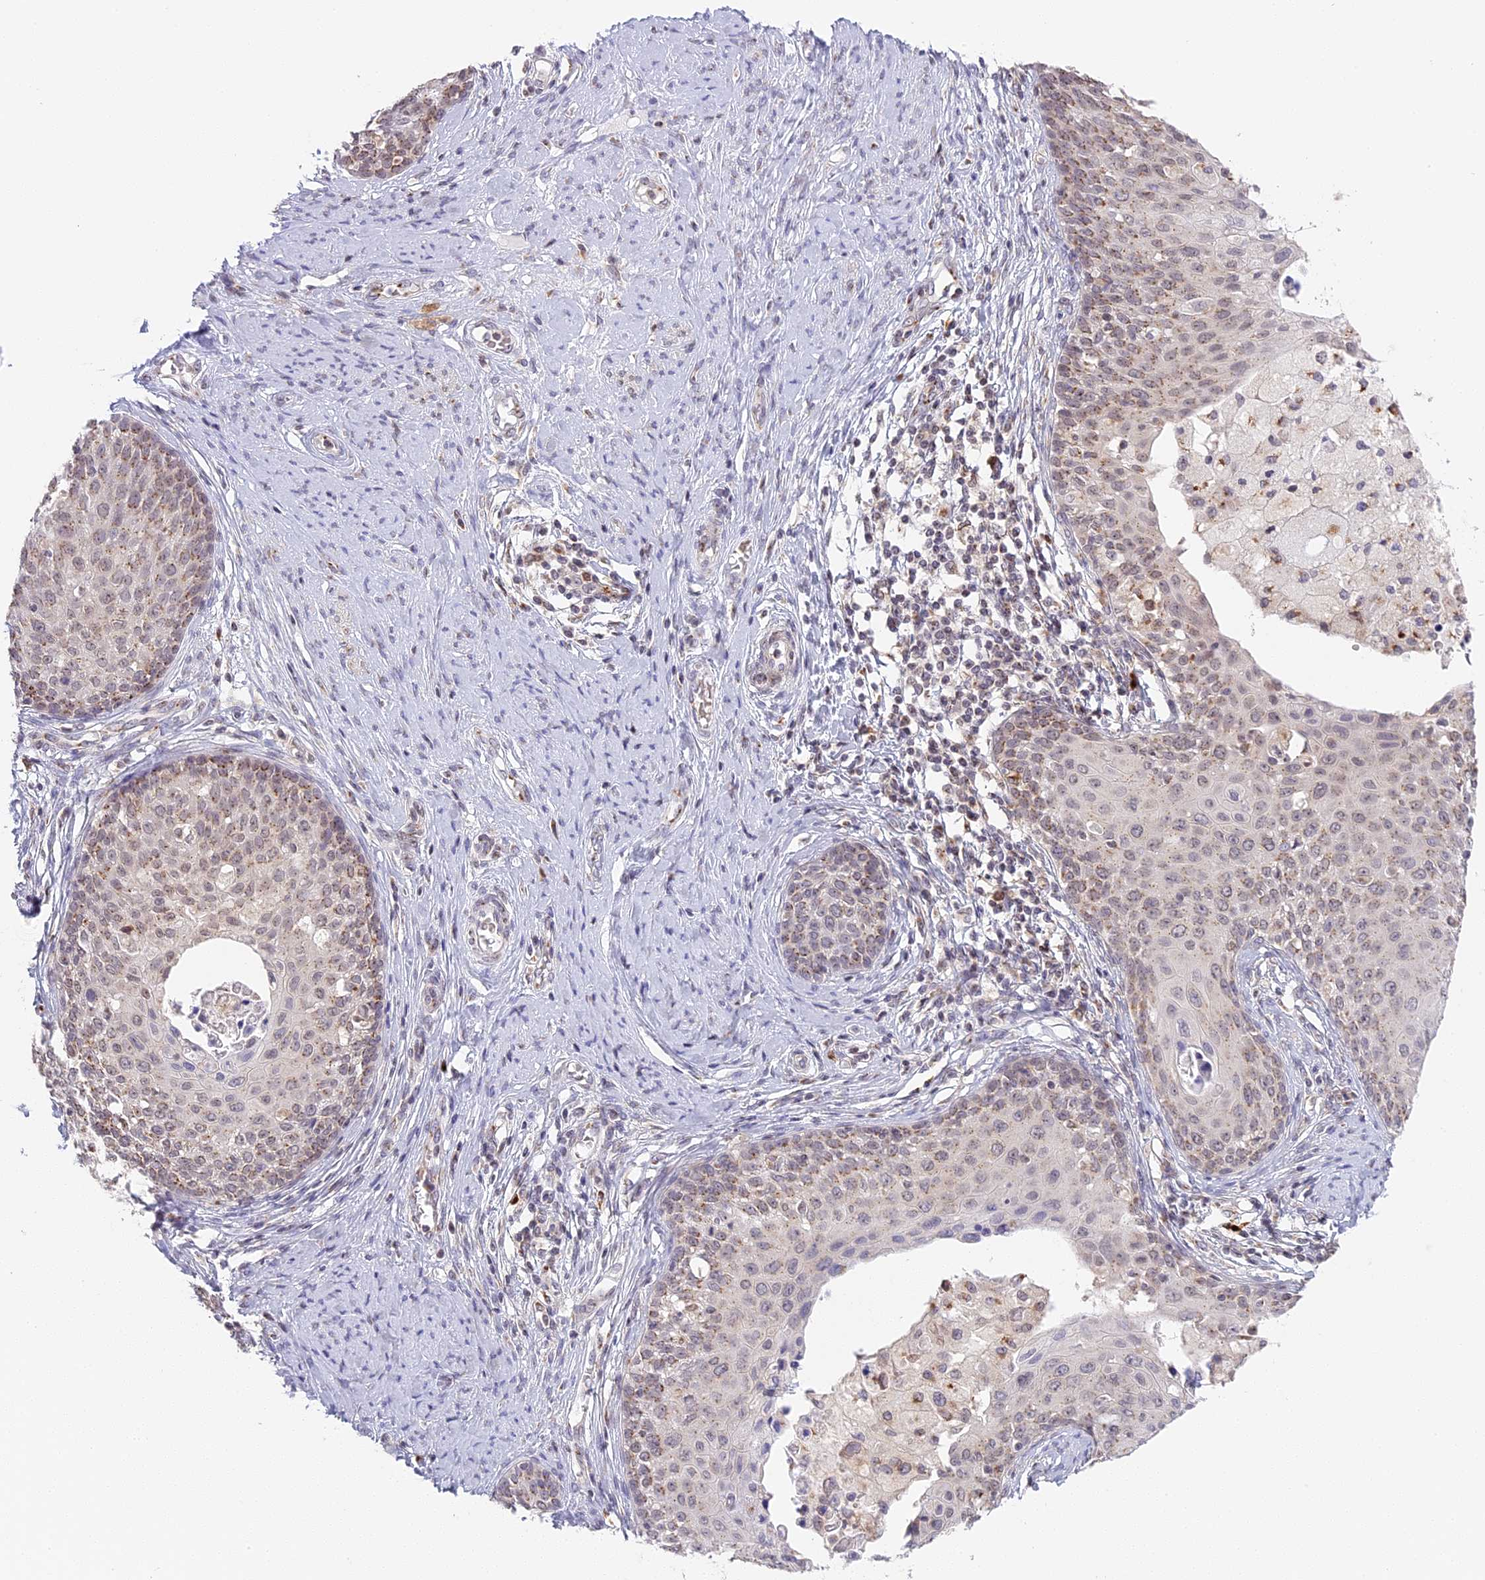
{"staining": {"intensity": "weak", "quantity": "25%-75%", "location": "cytoplasmic/membranous"}, "tissue": "cervical cancer", "cell_type": "Tumor cells", "image_type": "cancer", "snomed": [{"axis": "morphology", "description": "Squamous cell carcinoma, NOS"}, {"axis": "morphology", "description": "Adenocarcinoma, NOS"}, {"axis": "topography", "description": "Cervix"}], "caption": "Human cervical adenocarcinoma stained with a brown dye exhibits weak cytoplasmic/membranous positive positivity in approximately 25%-75% of tumor cells.", "gene": "HEATR5B", "patient": {"sex": "female", "age": 52}}